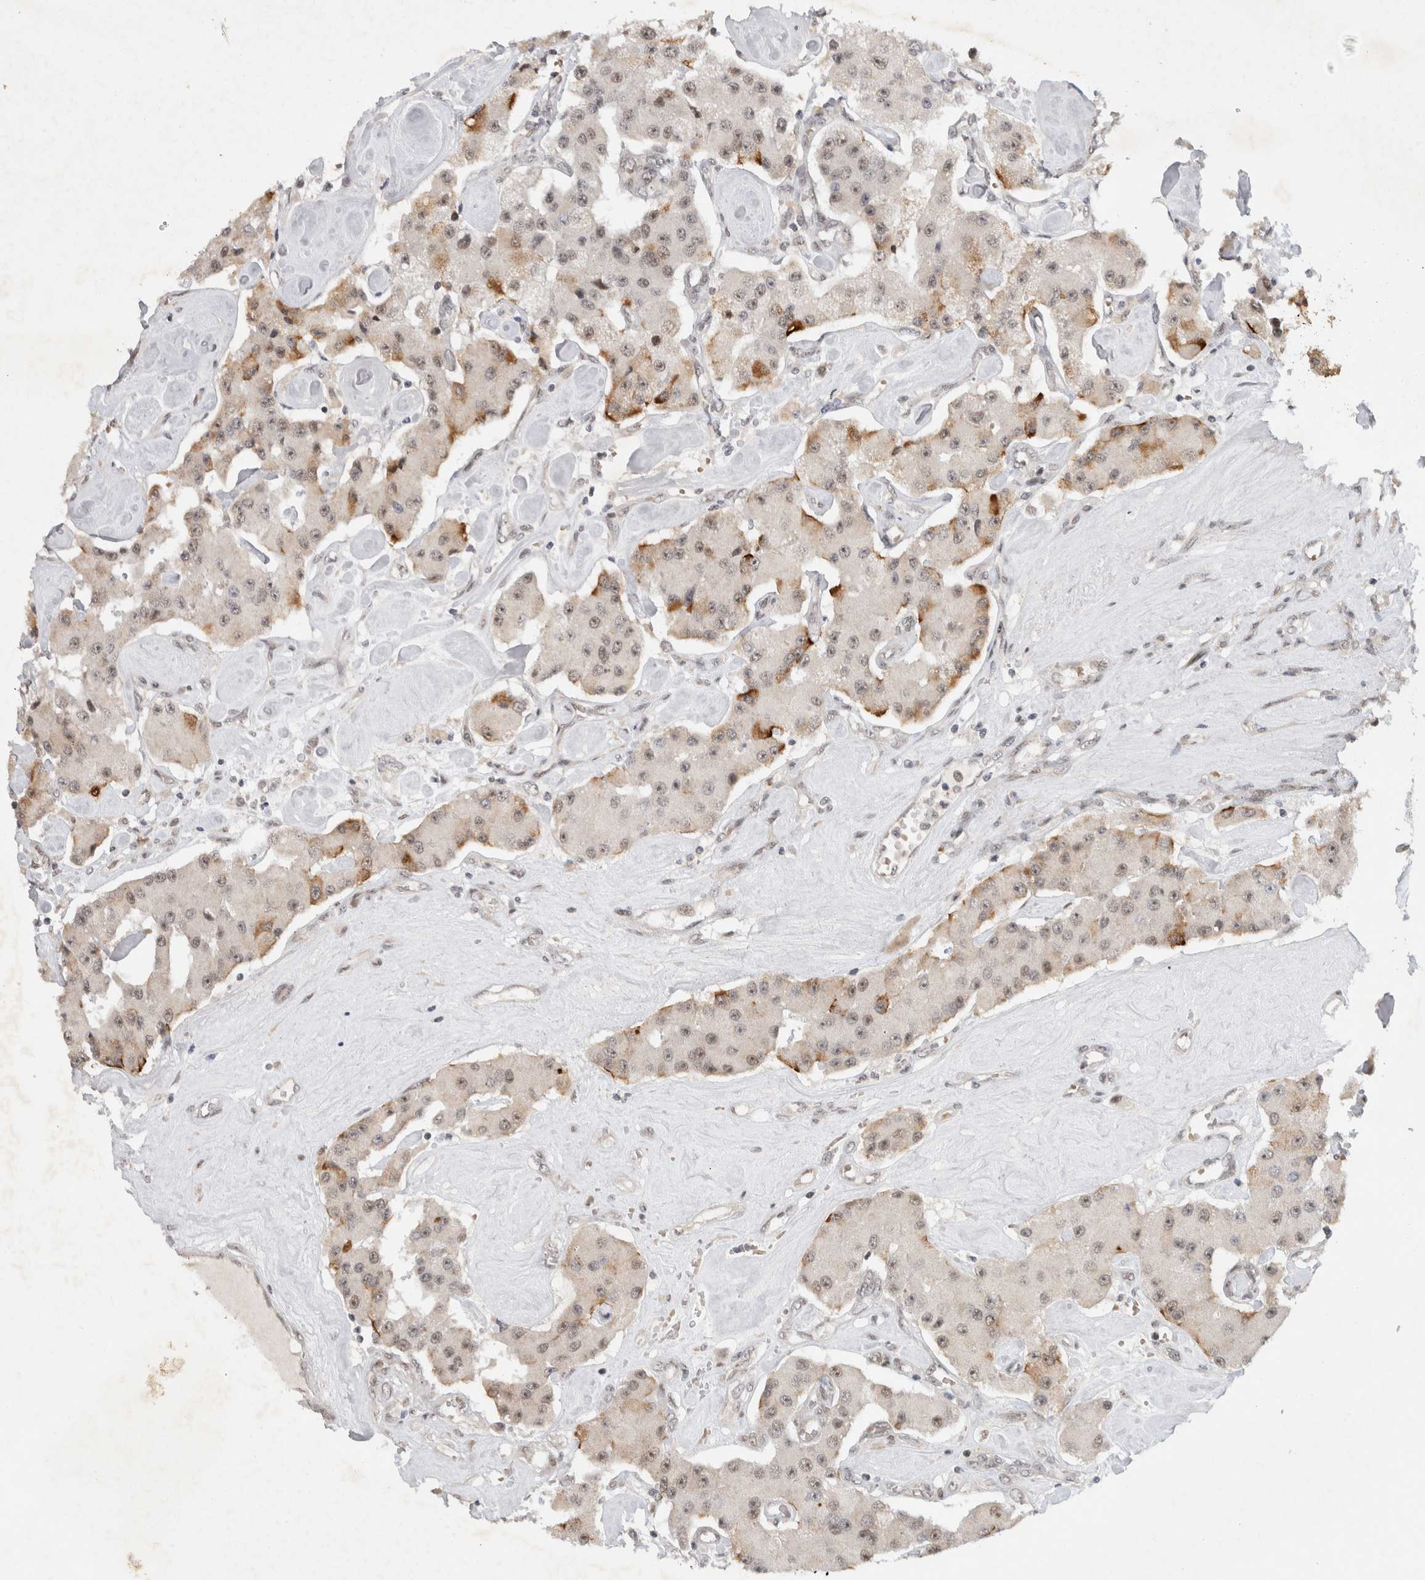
{"staining": {"intensity": "moderate", "quantity": "<25%", "location": "cytoplasmic/membranous,nuclear"}, "tissue": "carcinoid", "cell_type": "Tumor cells", "image_type": "cancer", "snomed": [{"axis": "morphology", "description": "Carcinoid, malignant, NOS"}, {"axis": "topography", "description": "Pancreas"}], "caption": "Protein expression analysis of human malignant carcinoid reveals moderate cytoplasmic/membranous and nuclear positivity in about <25% of tumor cells.", "gene": "HESX1", "patient": {"sex": "male", "age": 41}}